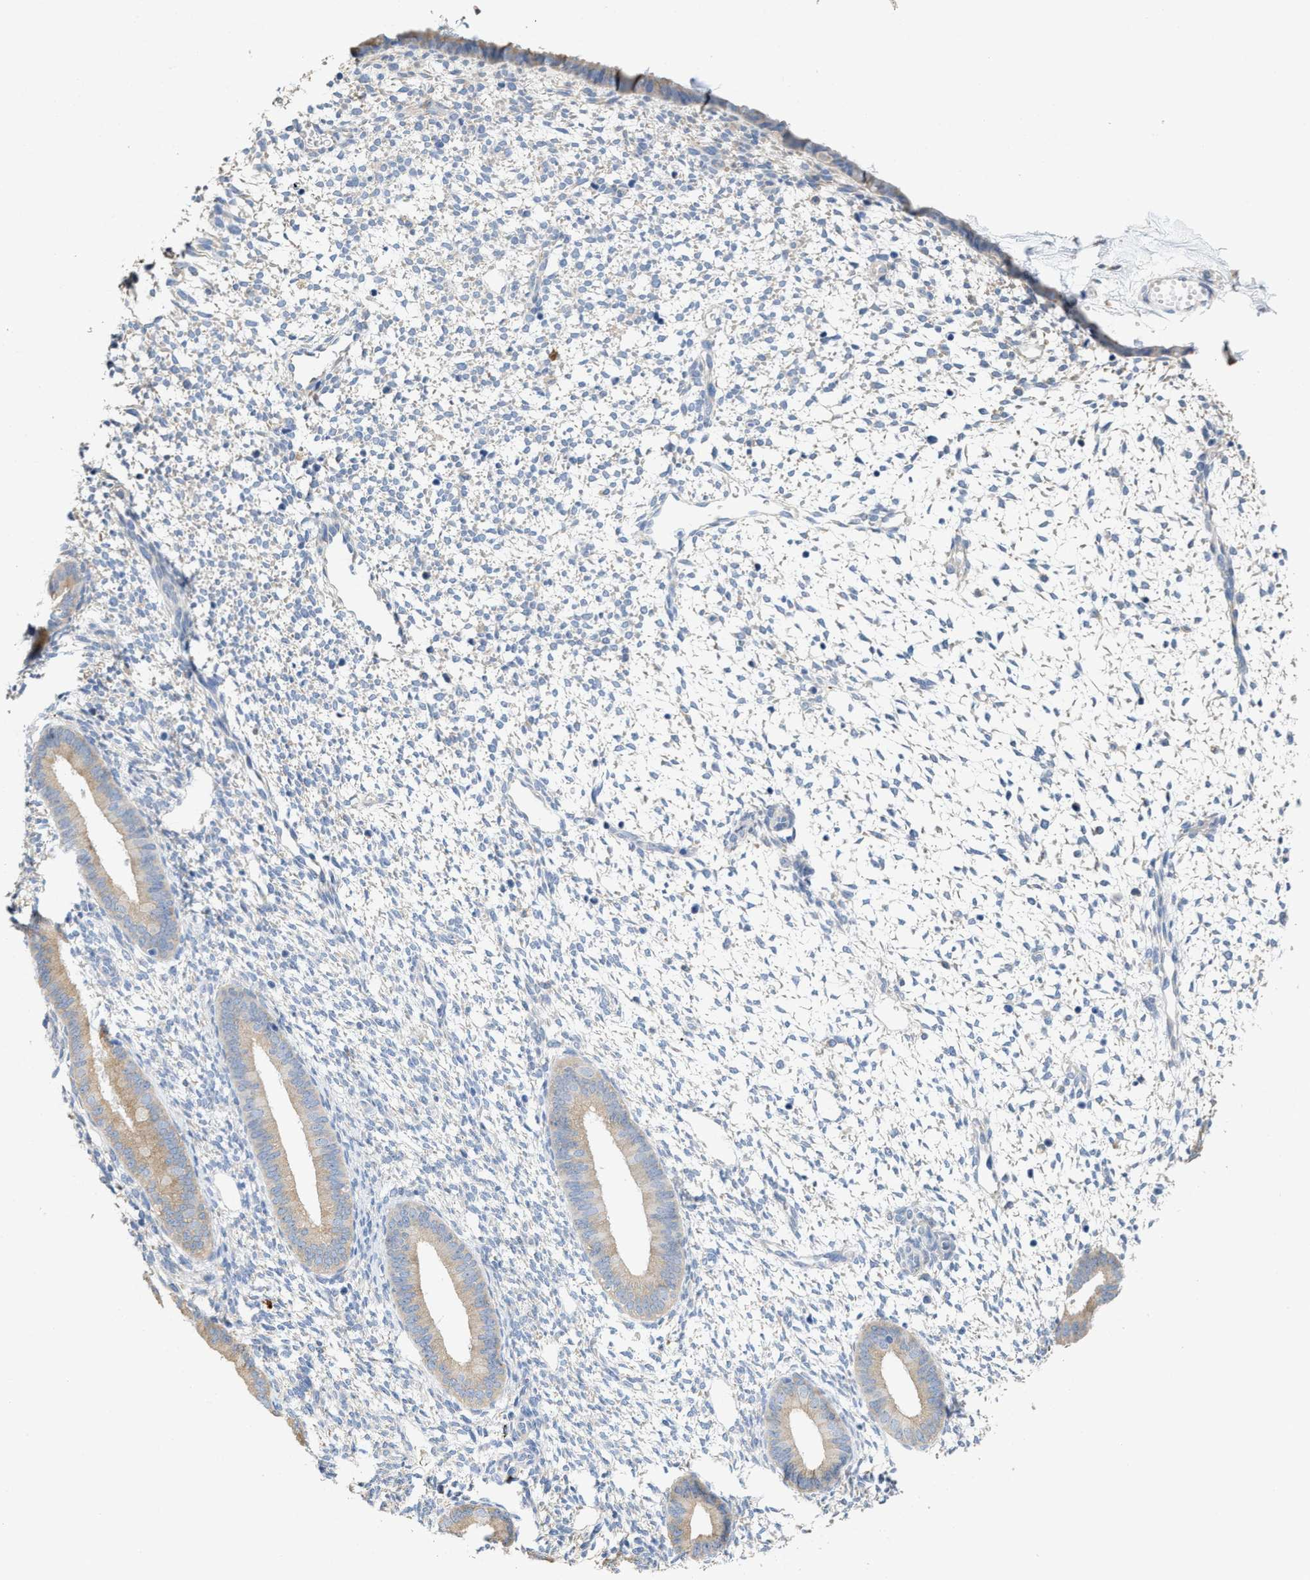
{"staining": {"intensity": "negative", "quantity": "none", "location": "none"}, "tissue": "endometrium", "cell_type": "Cells in endometrial stroma", "image_type": "normal", "snomed": [{"axis": "morphology", "description": "Normal tissue, NOS"}, {"axis": "topography", "description": "Endometrium"}], "caption": "The micrograph reveals no staining of cells in endometrial stroma in unremarkable endometrium. Nuclei are stained in blue.", "gene": "RYR2", "patient": {"sex": "female", "age": 46}}